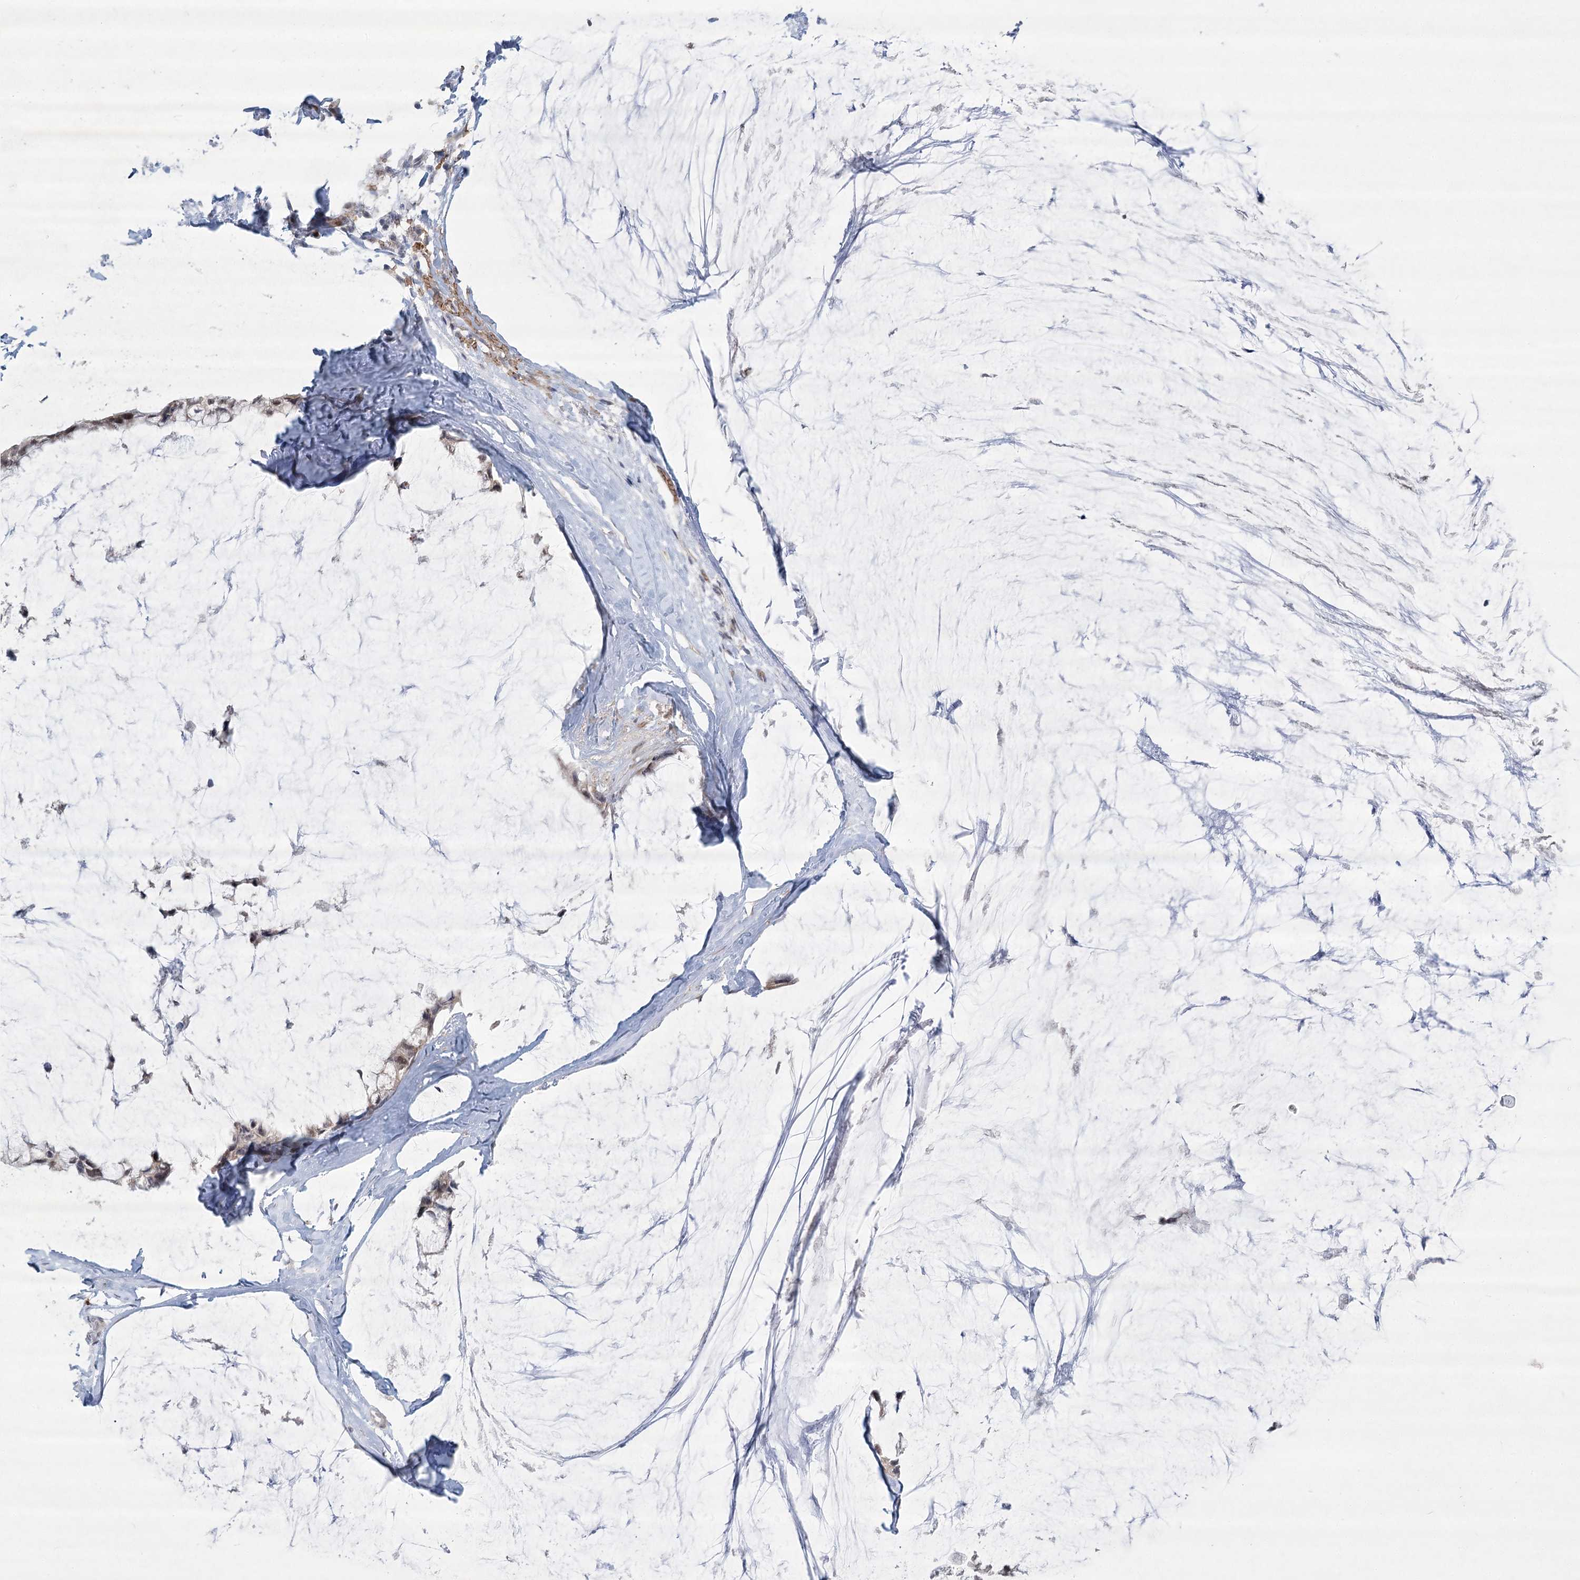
{"staining": {"intensity": "weak", "quantity": ">75%", "location": "cytoplasmic/membranous,nuclear"}, "tissue": "ovarian cancer", "cell_type": "Tumor cells", "image_type": "cancer", "snomed": [{"axis": "morphology", "description": "Cystadenocarcinoma, mucinous, NOS"}, {"axis": "topography", "description": "Ovary"}], "caption": "This is a photomicrograph of IHC staining of mucinous cystadenocarcinoma (ovarian), which shows weak expression in the cytoplasmic/membranous and nuclear of tumor cells.", "gene": "NSMCE4A", "patient": {"sex": "female", "age": 39}}